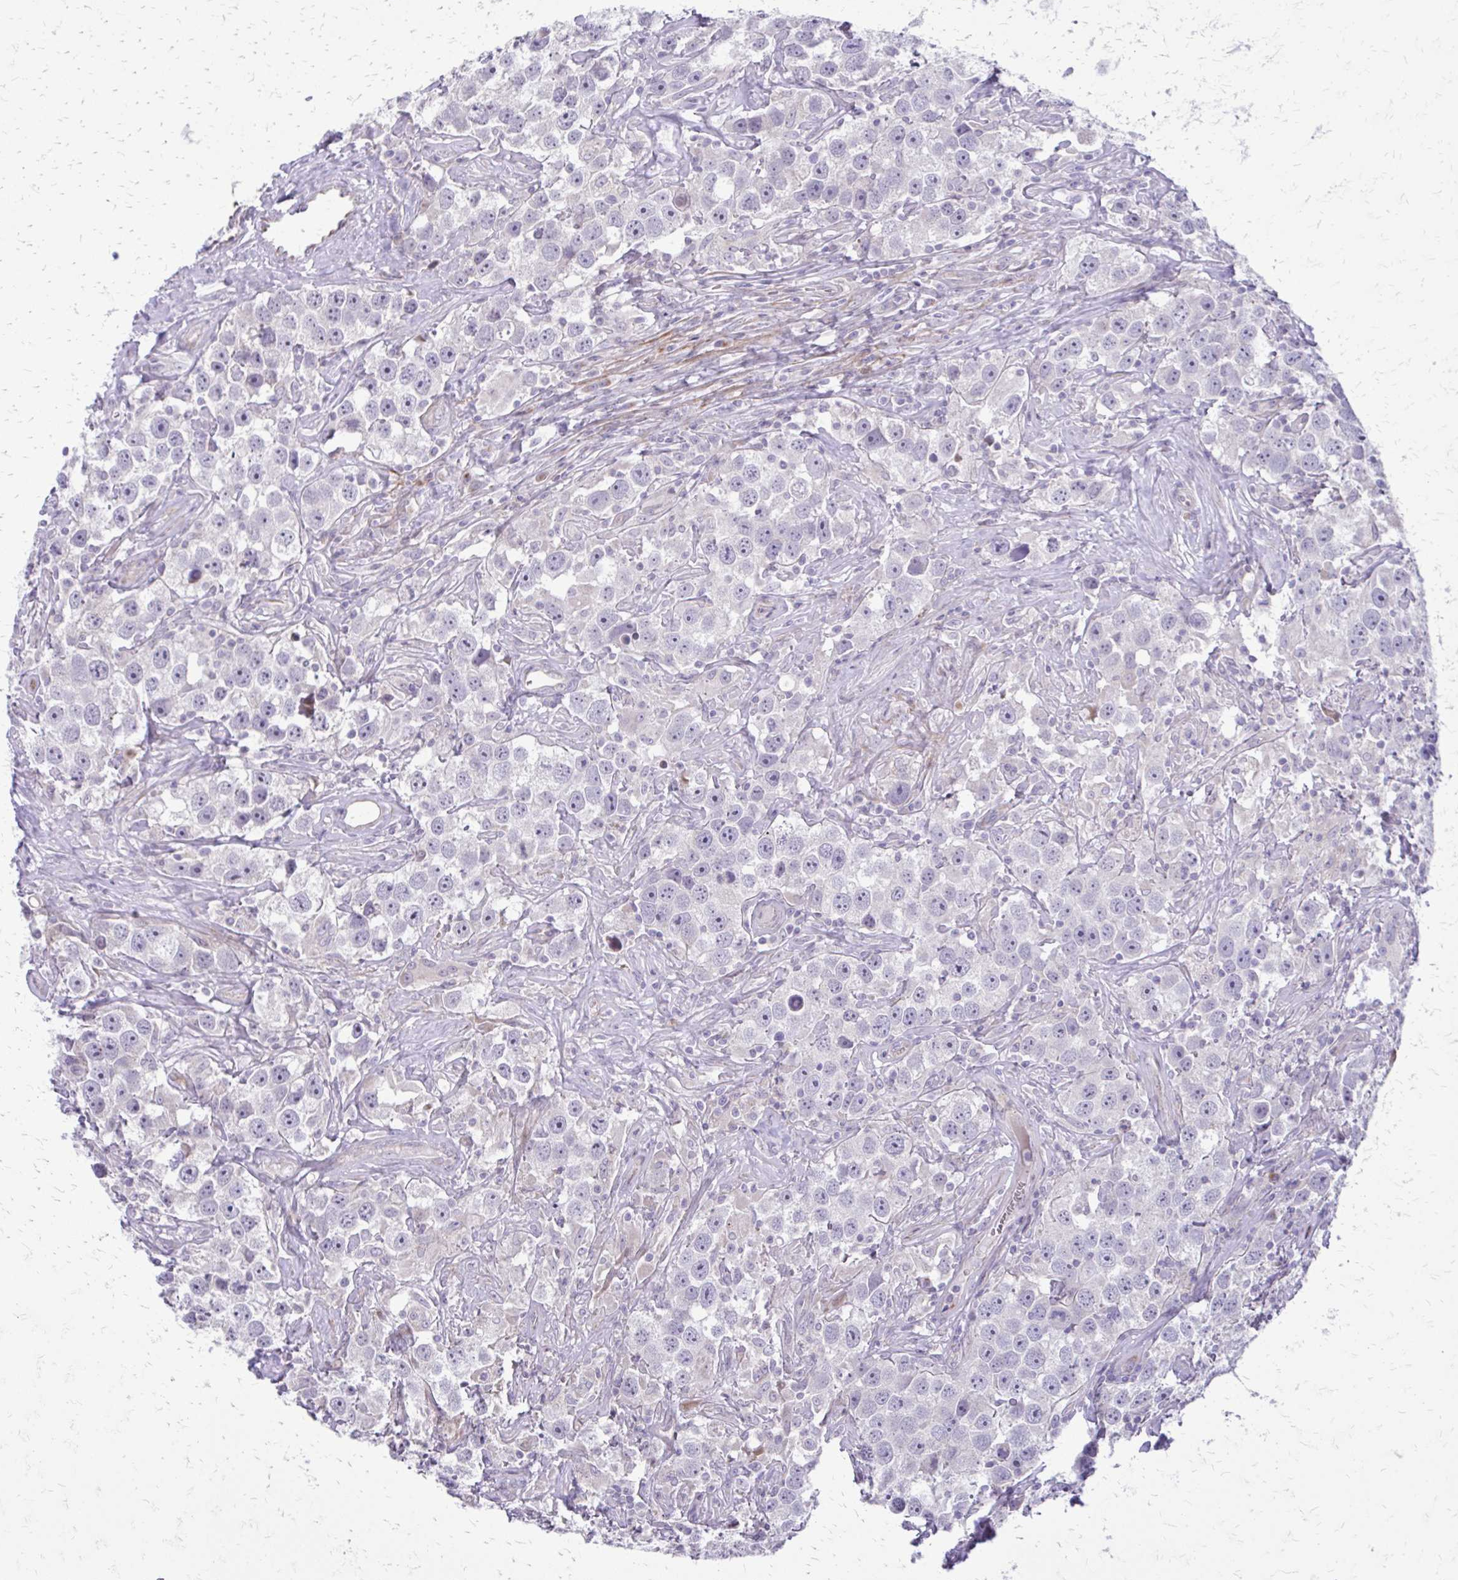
{"staining": {"intensity": "negative", "quantity": "none", "location": "none"}, "tissue": "testis cancer", "cell_type": "Tumor cells", "image_type": "cancer", "snomed": [{"axis": "morphology", "description": "Seminoma, NOS"}, {"axis": "topography", "description": "Testis"}], "caption": "An IHC photomicrograph of testis cancer is shown. There is no staining in tumor cells of testis cancer.", "gene": "FUNDC2", "patient": {"sex": "male", "age": 49}}